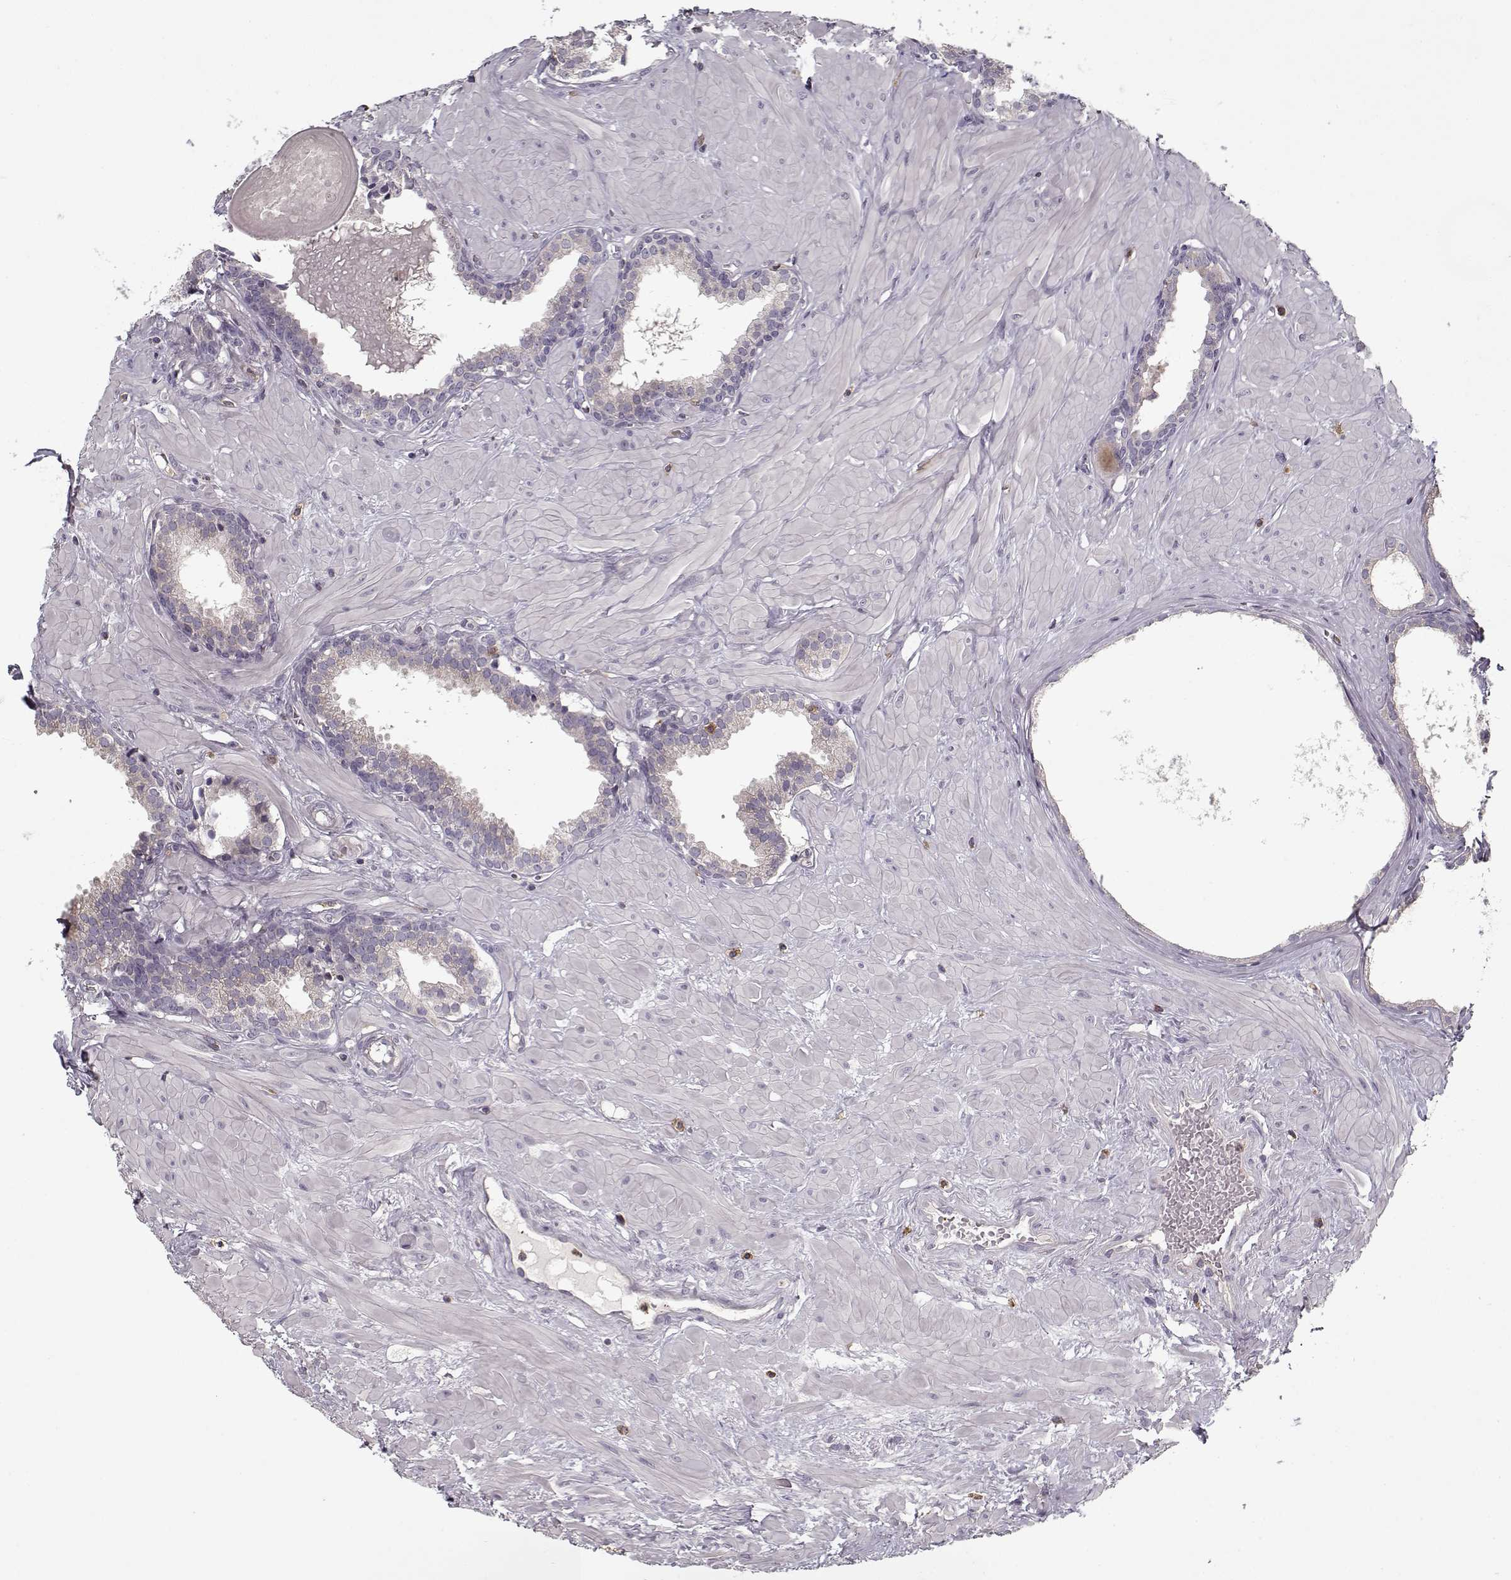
{"staining": {"intensity": "negative", "quantity": "none", "location": "none"}, "tissue": "prostate", "cell_type": "Glandular cells", "image_type": "normal", "snomed": [{"axis": "morphology", "description": "Normal tissue, NOS"}, {"axis": "topography", "description": "Prostate"}], "caption": "Immunohistochemistry image of unremarkable prostate stained for a protein (brown), which exhibits no expression in glandular cells. (Immunohistochemistry, brightfield microscopy, high magnification).", "gene": "UNC13D", "patient": {"sex": "male", "age": 48}}